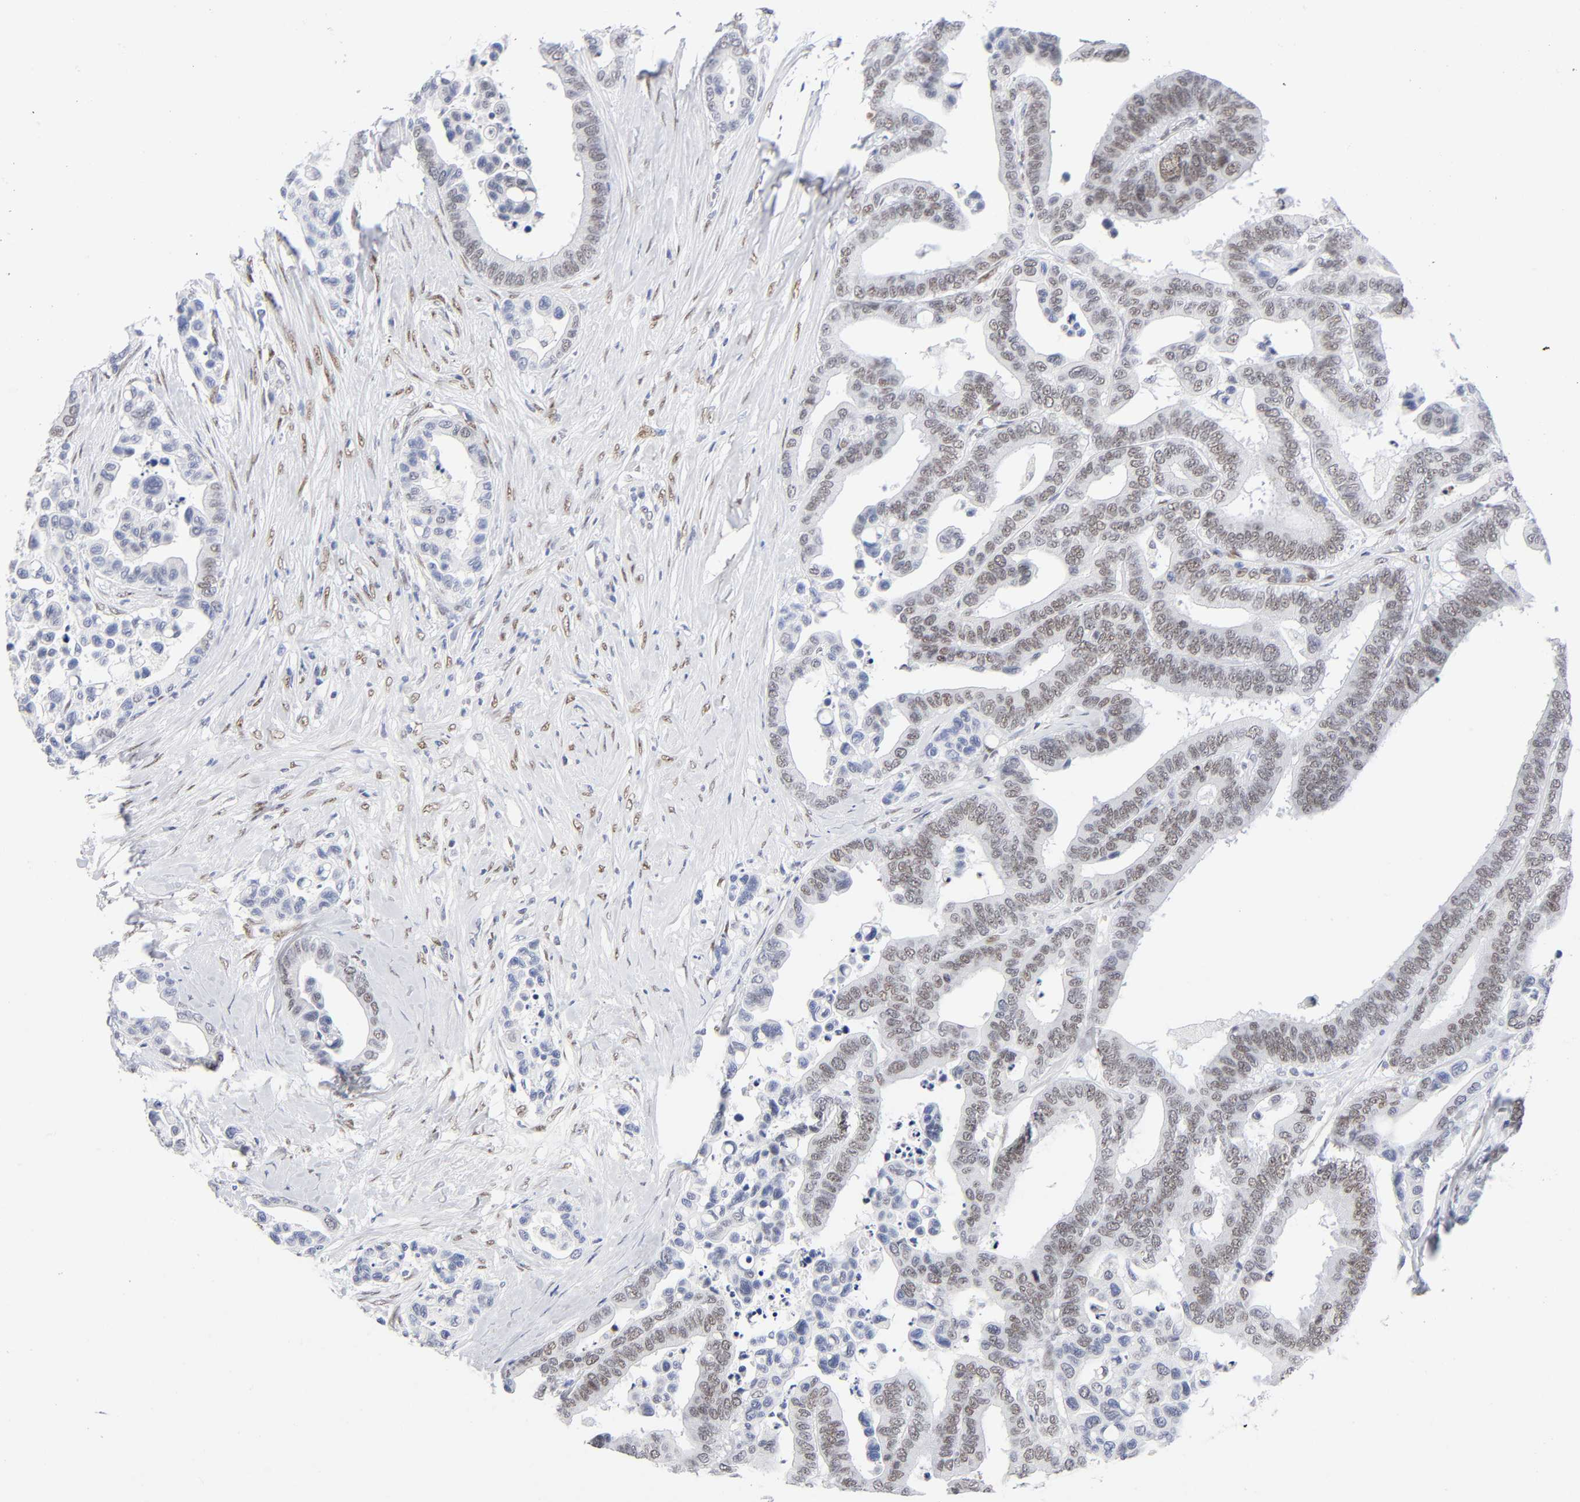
{"staining": {"intensity": "weak", "quantity": "25%-75%", "location": "nuclear"}, "tissue": "colorectal cancer", "cell_type": "Tumor cells", "image_type": "cancer", "snomed": [{"axis": "morphology", "description": "Adenocarcinoma, NOS"}, {"axis": "topography", "description": "Colon"}], "caption": "This histopathology image displays immunohistochemistry (IHC) staining of human colorectal adenocarcinoma, with low weak nuclear positivity in about 25%-75% of tumor cells.", "gene": "NFIC", "patient": {"sex": "male", "age": 82}}